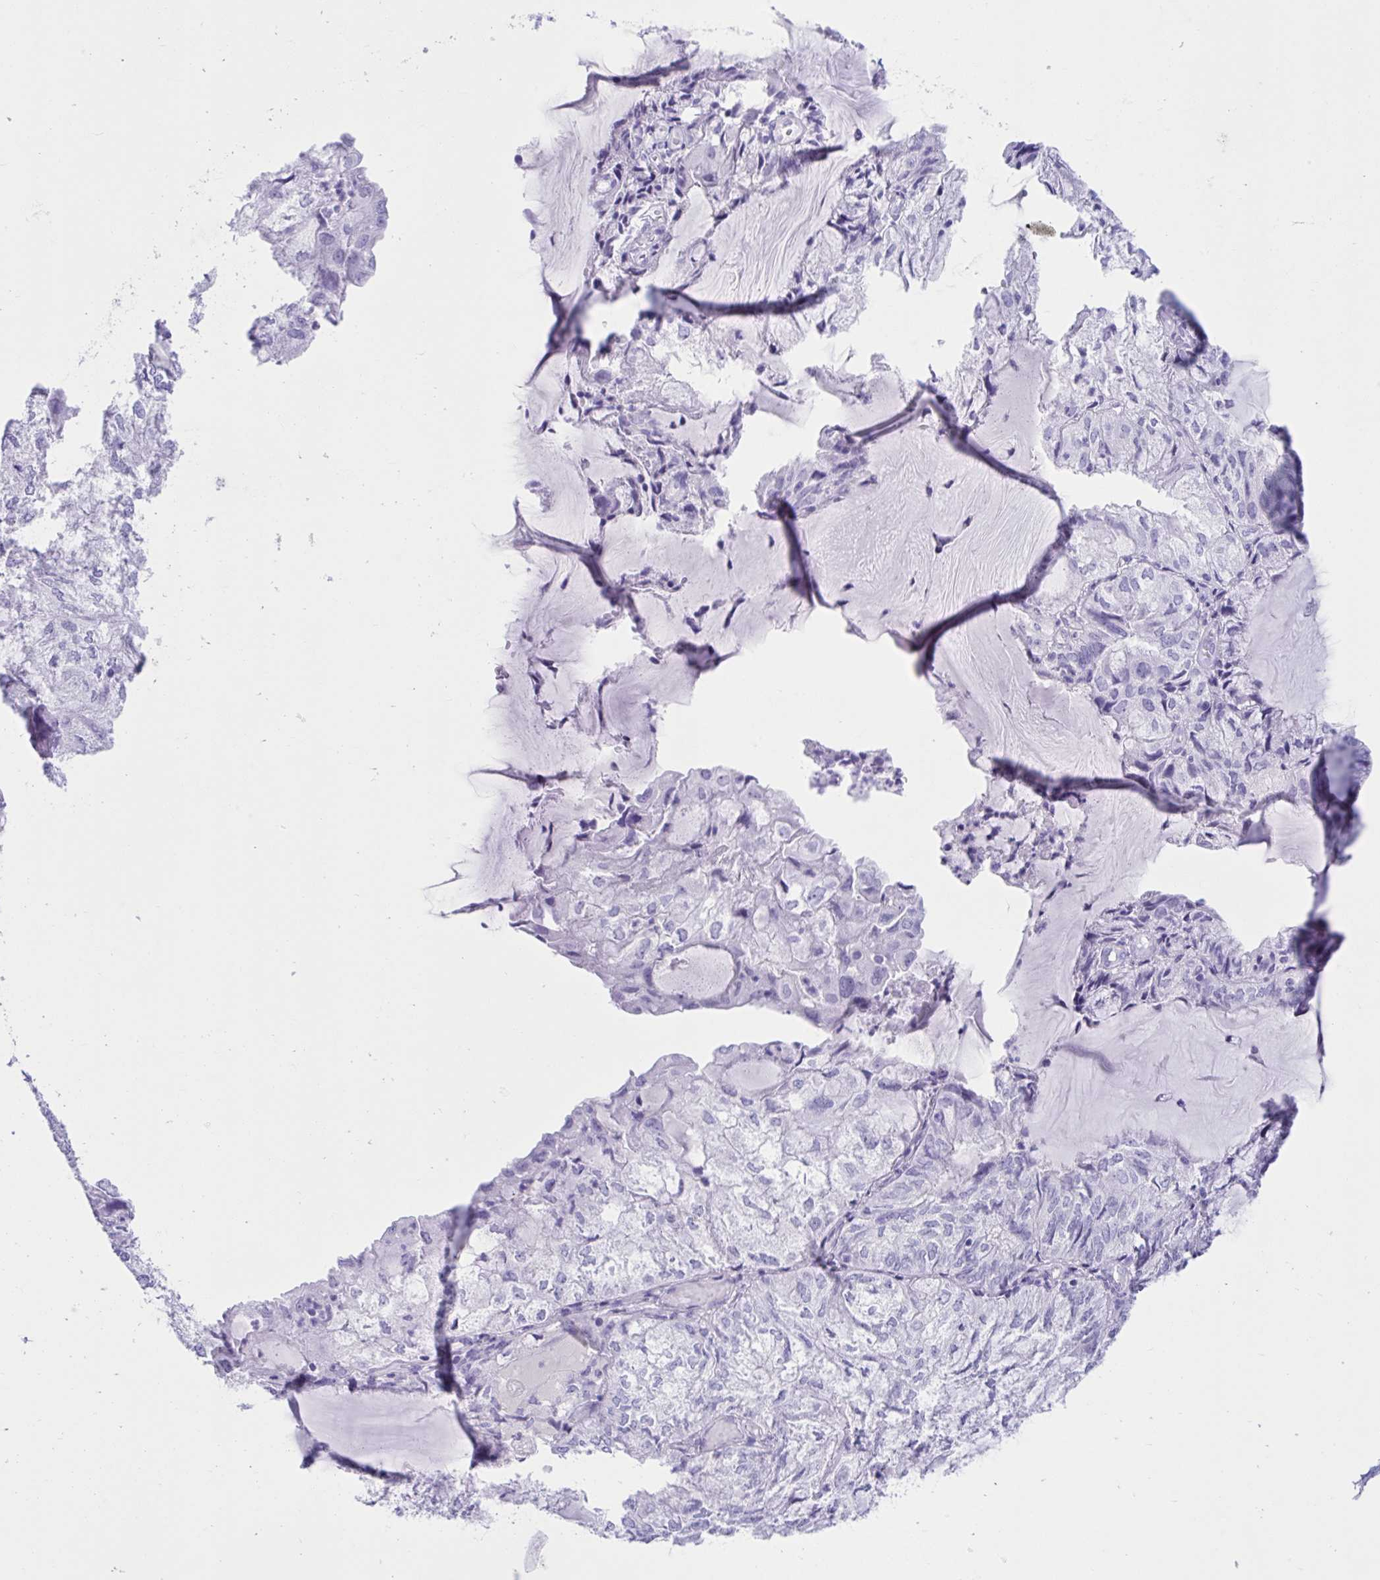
{"staining": {"intensity": "negative", "quantity": "none", "location": "none"}, "tissue": "endometrial cancer", "cell_type": "Tumor cells", "image_type": "cancer", "snomed": [{"axis": "morphology", "description": "Adenocarcinoma, NOS"}, {"axis": "topography", "description": "Endometrium"}], "caption": "IHC image of neoplastic tissue: human endometrial cancer stained with DAB (3,3'-diaminobenzidine) reveals no significant protein expression in tumor cells.", "gene": "TMEM35A", "patient": {"sex": "female", "age": 81}}